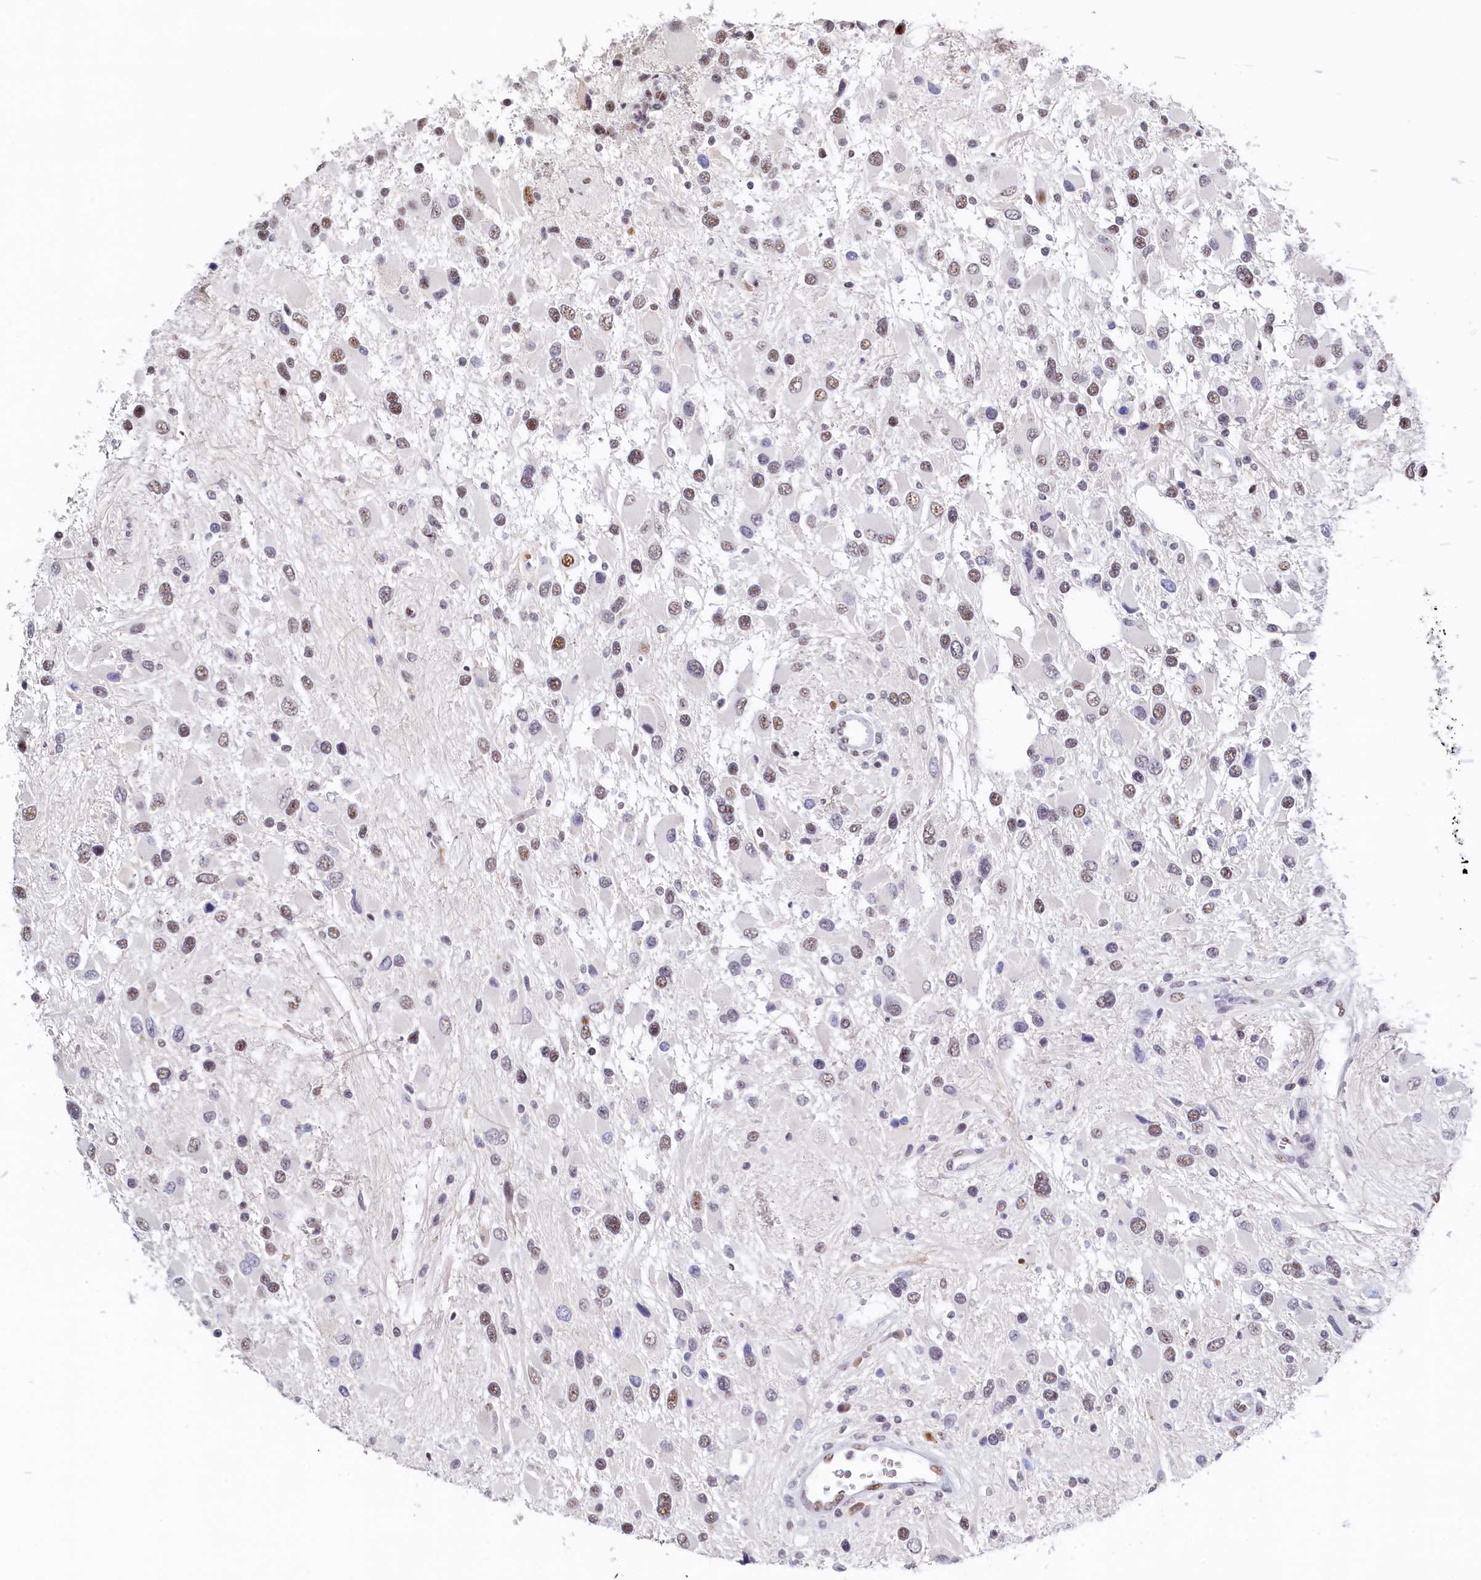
{"staining": {"intensity": "weak", "quantity": "25%-75%", "location": "nuclear"}, "tissue": "glioma", "cell_type": "Tumor cells", "image_type": "cancer", "snomed": [{"axis": "morphology", "description": "Glioma, malignant, High grade"}, {"axis": "topography", "description": "Brain"}], "caption": "Tumor cells exhibit low levels of weak nuclear staining in approximately 25%-75% of cells in malignant glioma (high-grade).", "gene": "MOSPD3", "patient": {"sex": "male", "age": 53}}